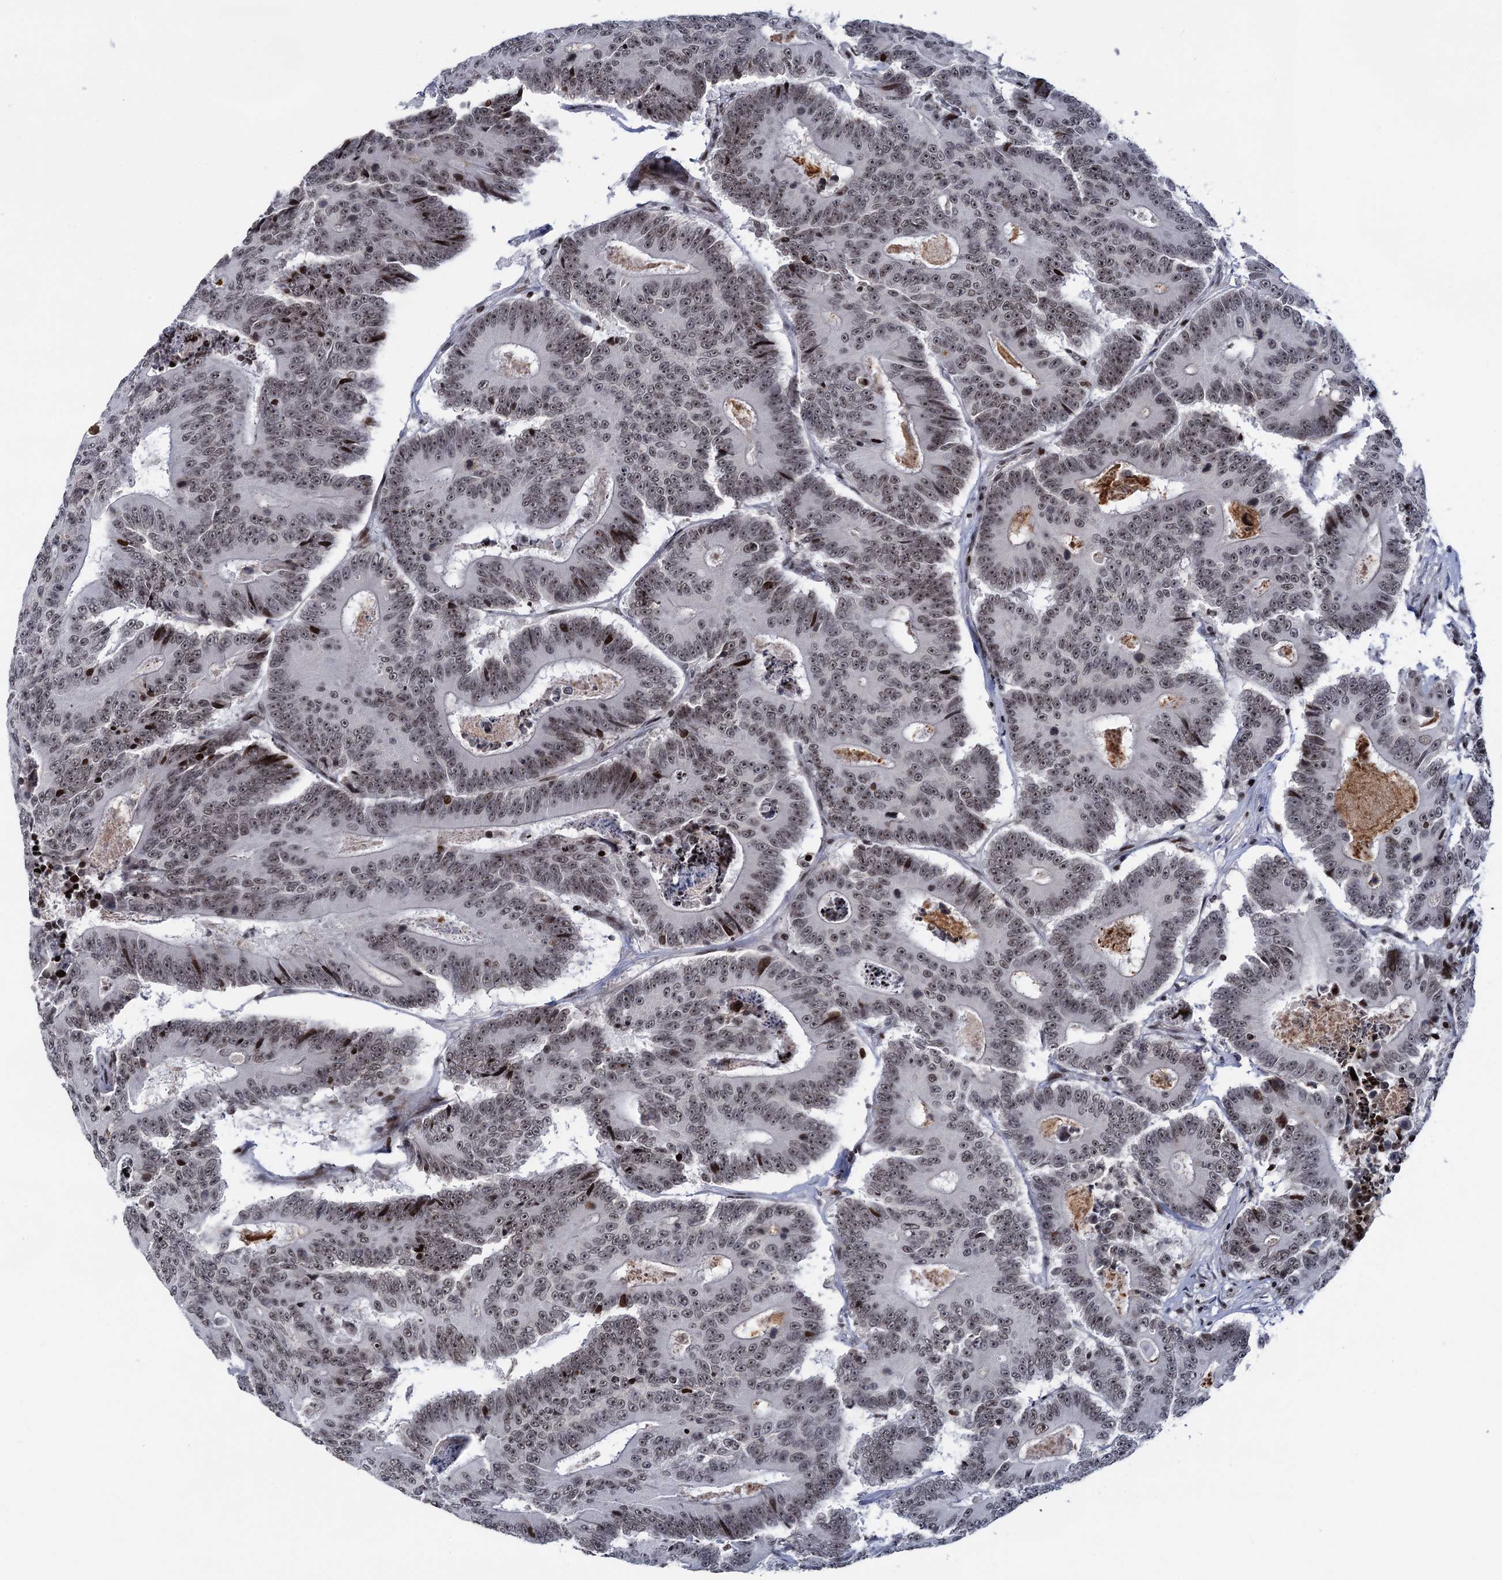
{"staining": {"intensity": "negative", "quantity": "none", "location": "none"}, "tissue": "colorectal cancer", "cell_type": "Tumor cells", "image_type": "cancer", "snomed": [{"axis": "morphology", "description": "Adenocarcinoma, NOS"}, {"axis": "topography", "description": "Colon"}], "caption": "This is an immunohistochemistry (IHC) micrograph of human colorectal cancer (adenocarcinoma). There is no expression in tumor cells.", "gene": "ZCCHC10", "patient": {"sex": "male", "age": 83}}